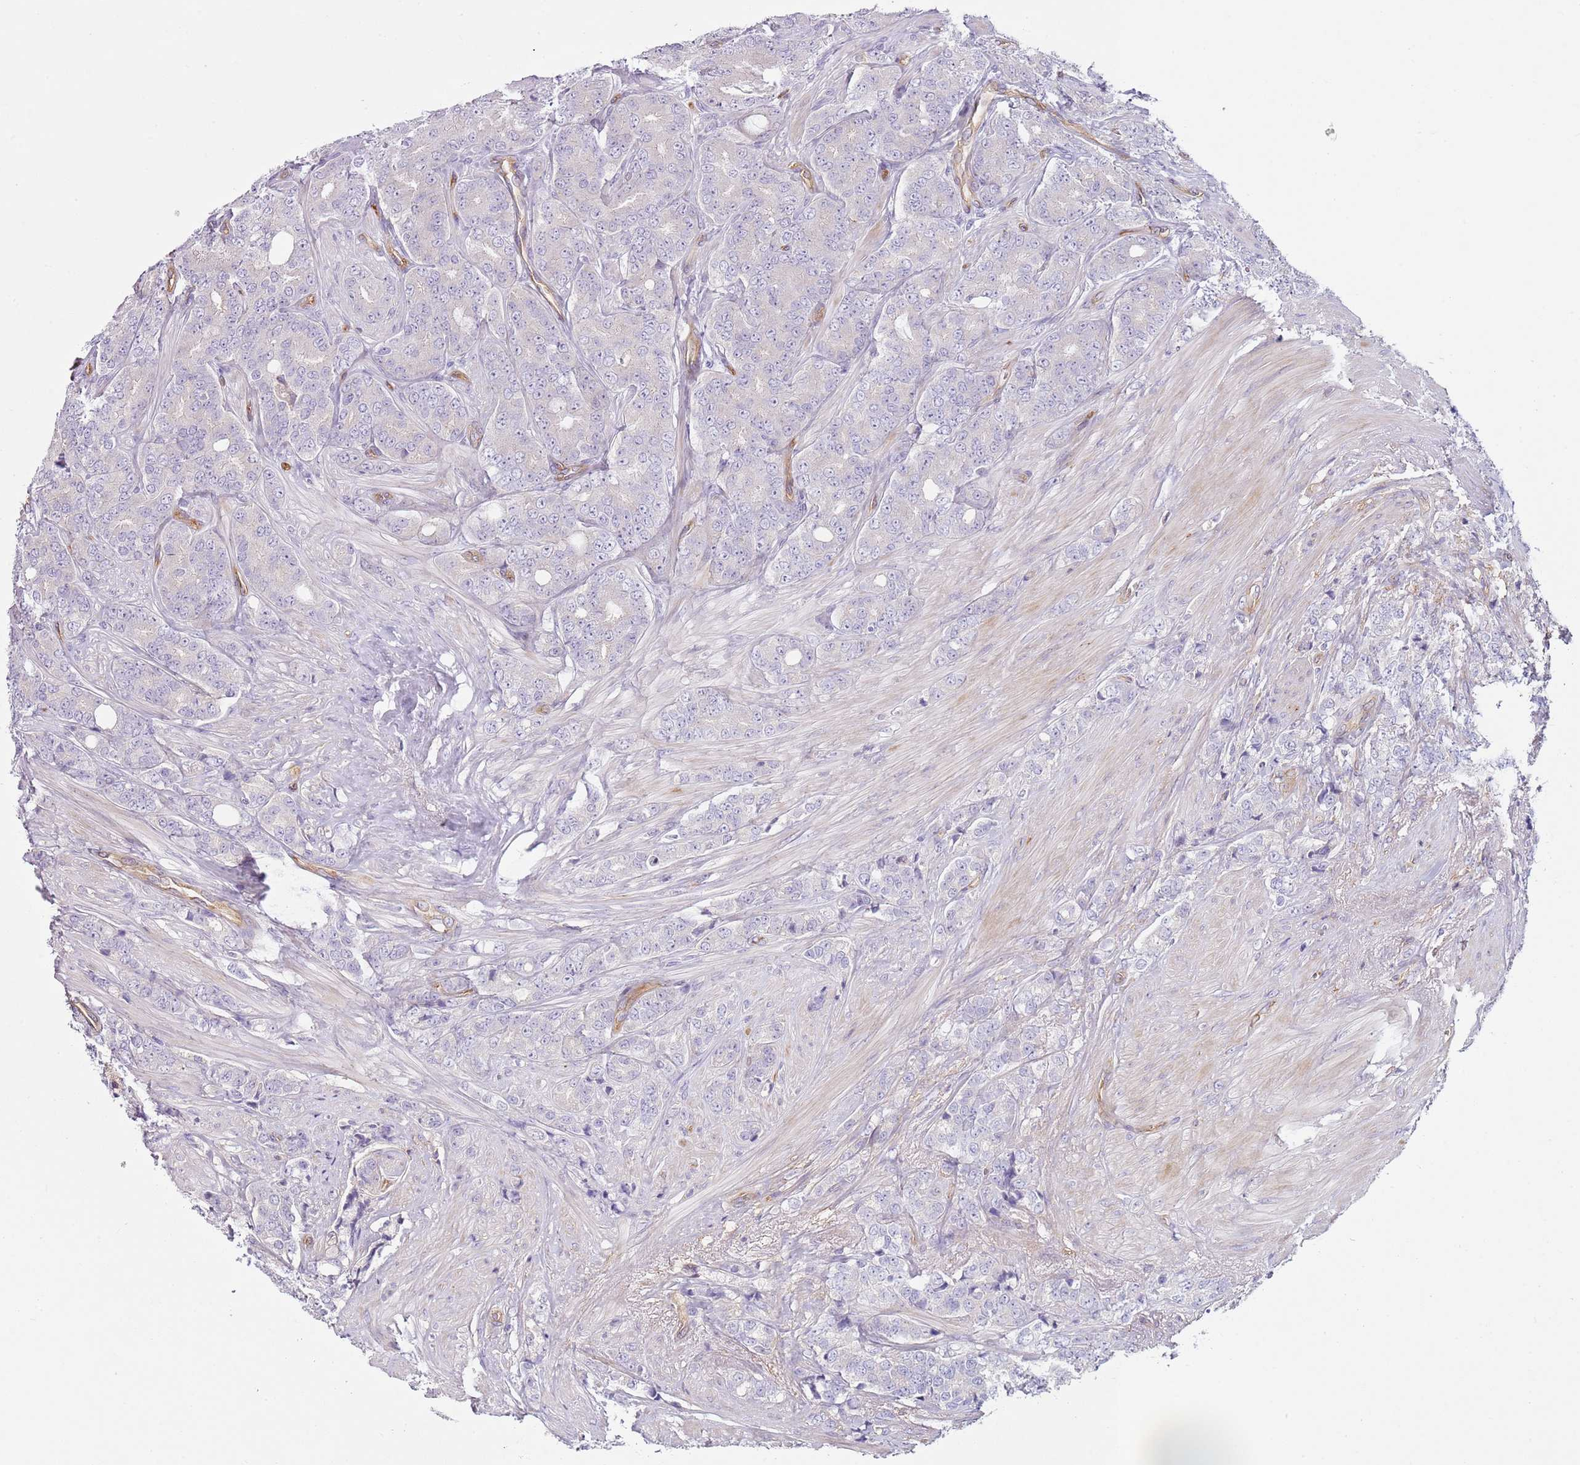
{"staining": {"intensity": "negative", "quantity": "none", "location": "none"}, "tissue": "prostate cancer", "cell_type": "Tumor cells", "image_type": "cancer", "snomed": [{"axis": "morphology", "description": "Adenocarcinoma, High grade"}, {"axis": "topography", "description": "Prostate"}], "caption": "An immunohistochemistry photomicrograph of prostate high-grade adenocarcinoma is shown. There is no staining in tumor cells of prostate high-grade adenocarcinoma.", "gene": "GNAI3", "patient": {"sex": "male", "age": 62}}